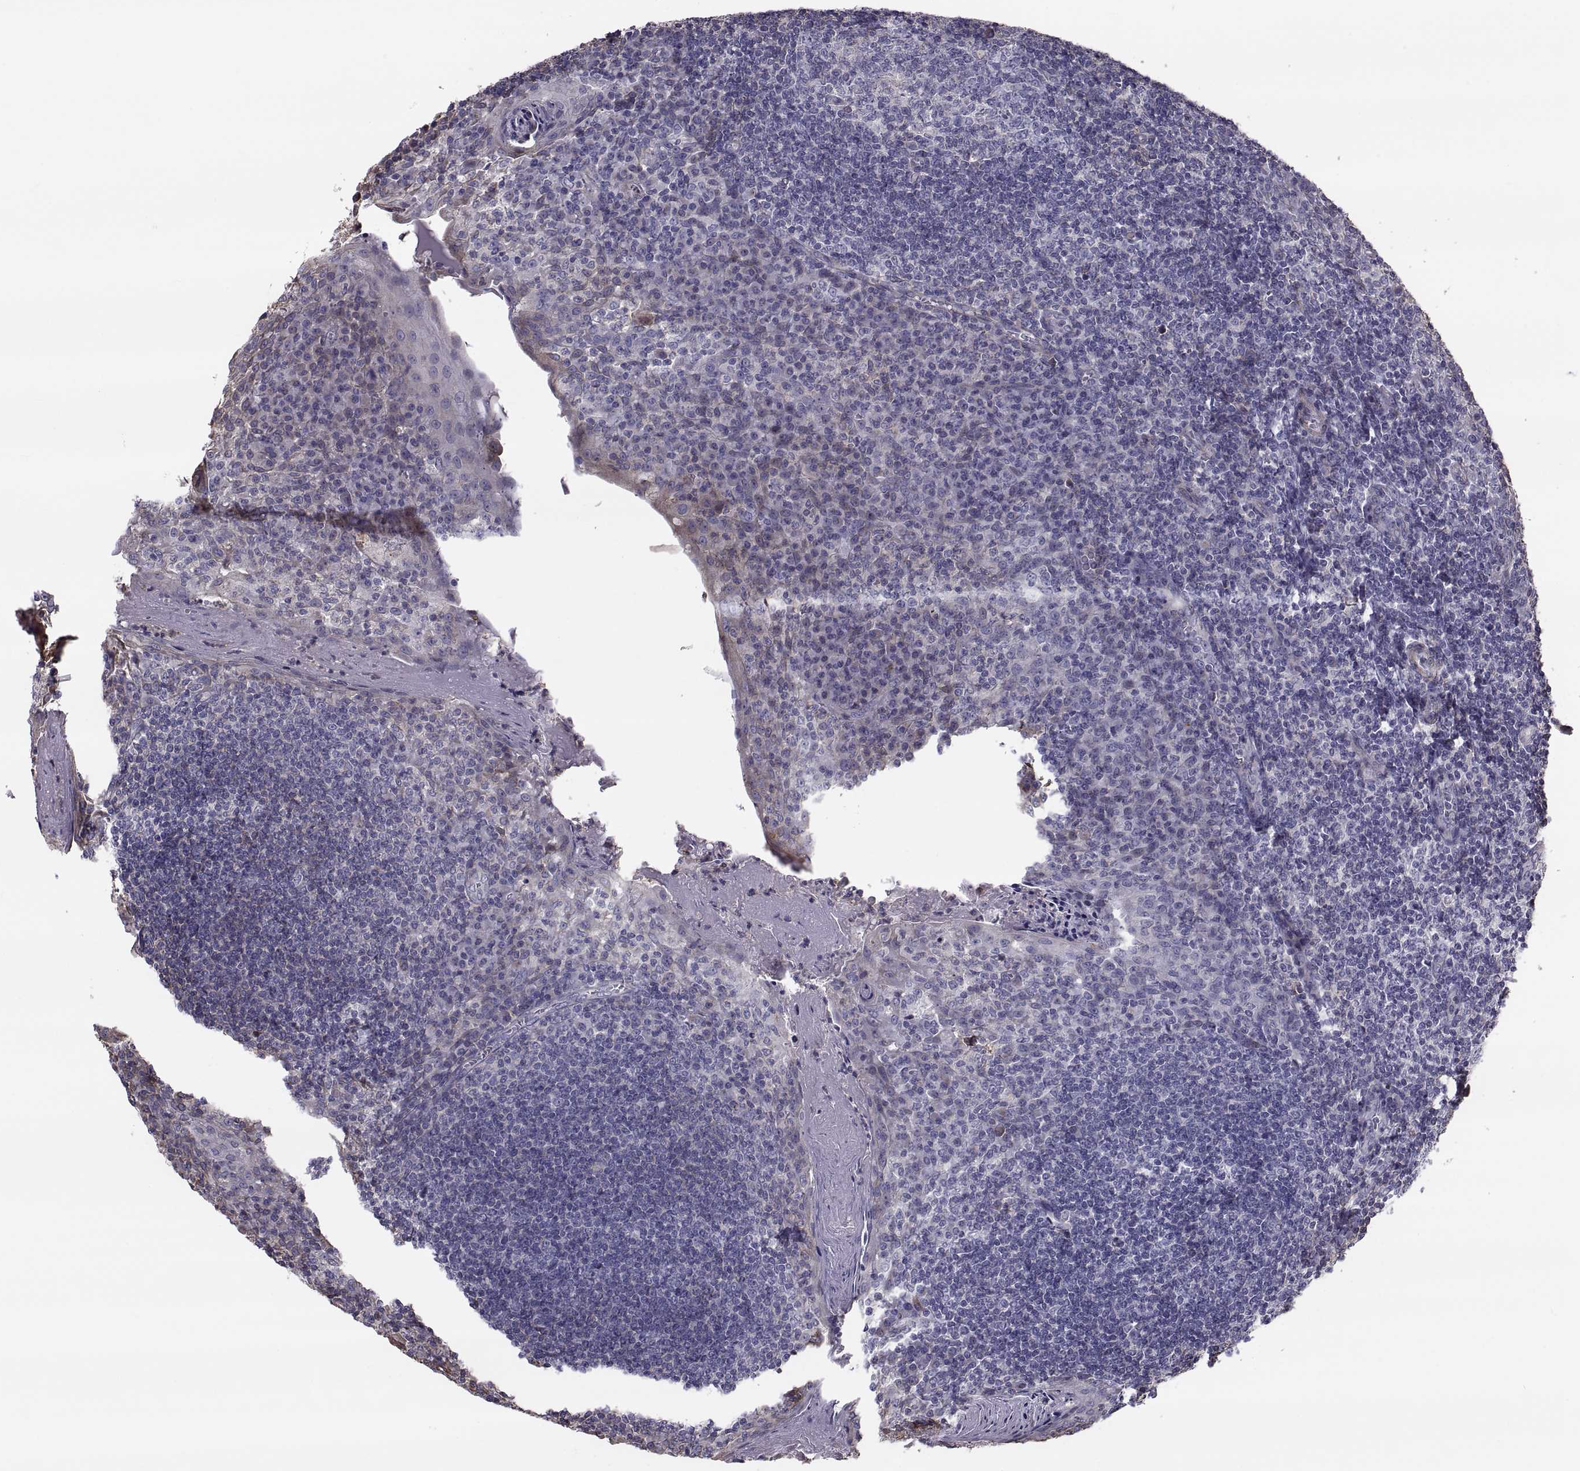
{"staining": {"intensity": "negative", "quantity": "none", "location": "none"}, "tissue": "tonsil", "cell_type": "Germinal center cells", "image_type": "normal", "snomed": [{"axis": "morphology", "description": "Normal tissue, NOS"}, {"axis": "topography", "description": "Tonsil"}], "caption": "Immunohistochemistry histopathology image of normal tonsil: tonsil stained with DAB (3,3'-diaminobenzidine) shows no significant protein staining in germinal center cells.", "gene": "ANO1", "patient": {"sex": "female", "age": 13}}